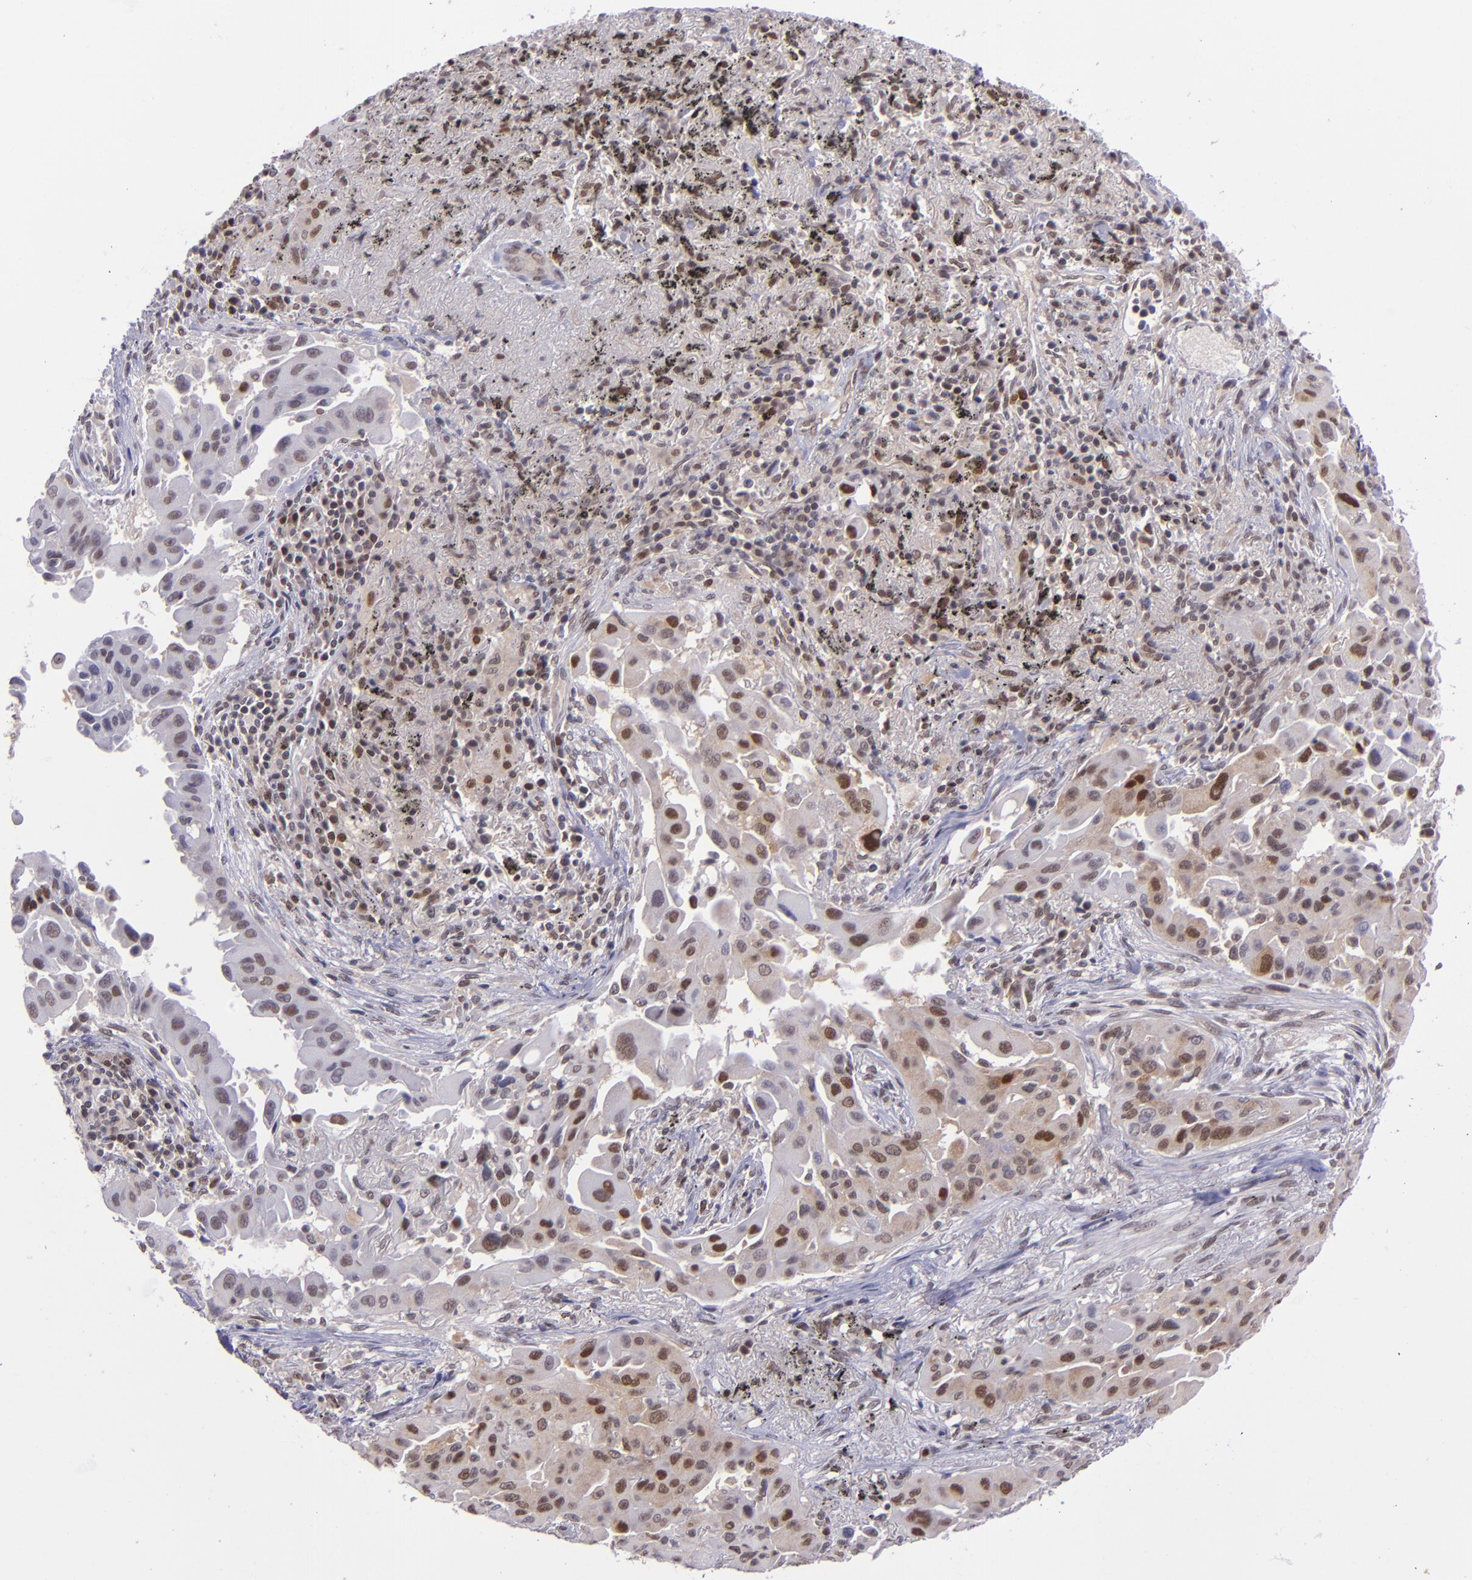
{"staining": {"intensity": "weak", "quantity": ">75%", "location": "cytoplasmic/membranous,nuclear"}, "tissue": "lung cancer", "cell_type": "Tumor cells", "image_type": "cancer", "snomed": [{"axis": "morphology", "description": "Adenocarcinoma, NOS"}, {"axis": "topography", "description": "Lung"}], "caption": "IHC image of neoplastic tissue: human lung adenocarcinoma stained using immunohistochemistry (IHC) exhibits low levels of weak protein expression localized specifically in the cytoplasmic/membranous and nuclear of tumor cells, appearing as a cytoplasmic/membranous and nuclear brown color.", "gene": "BAG1", "patient": {"sex": "male", "age": 68}}